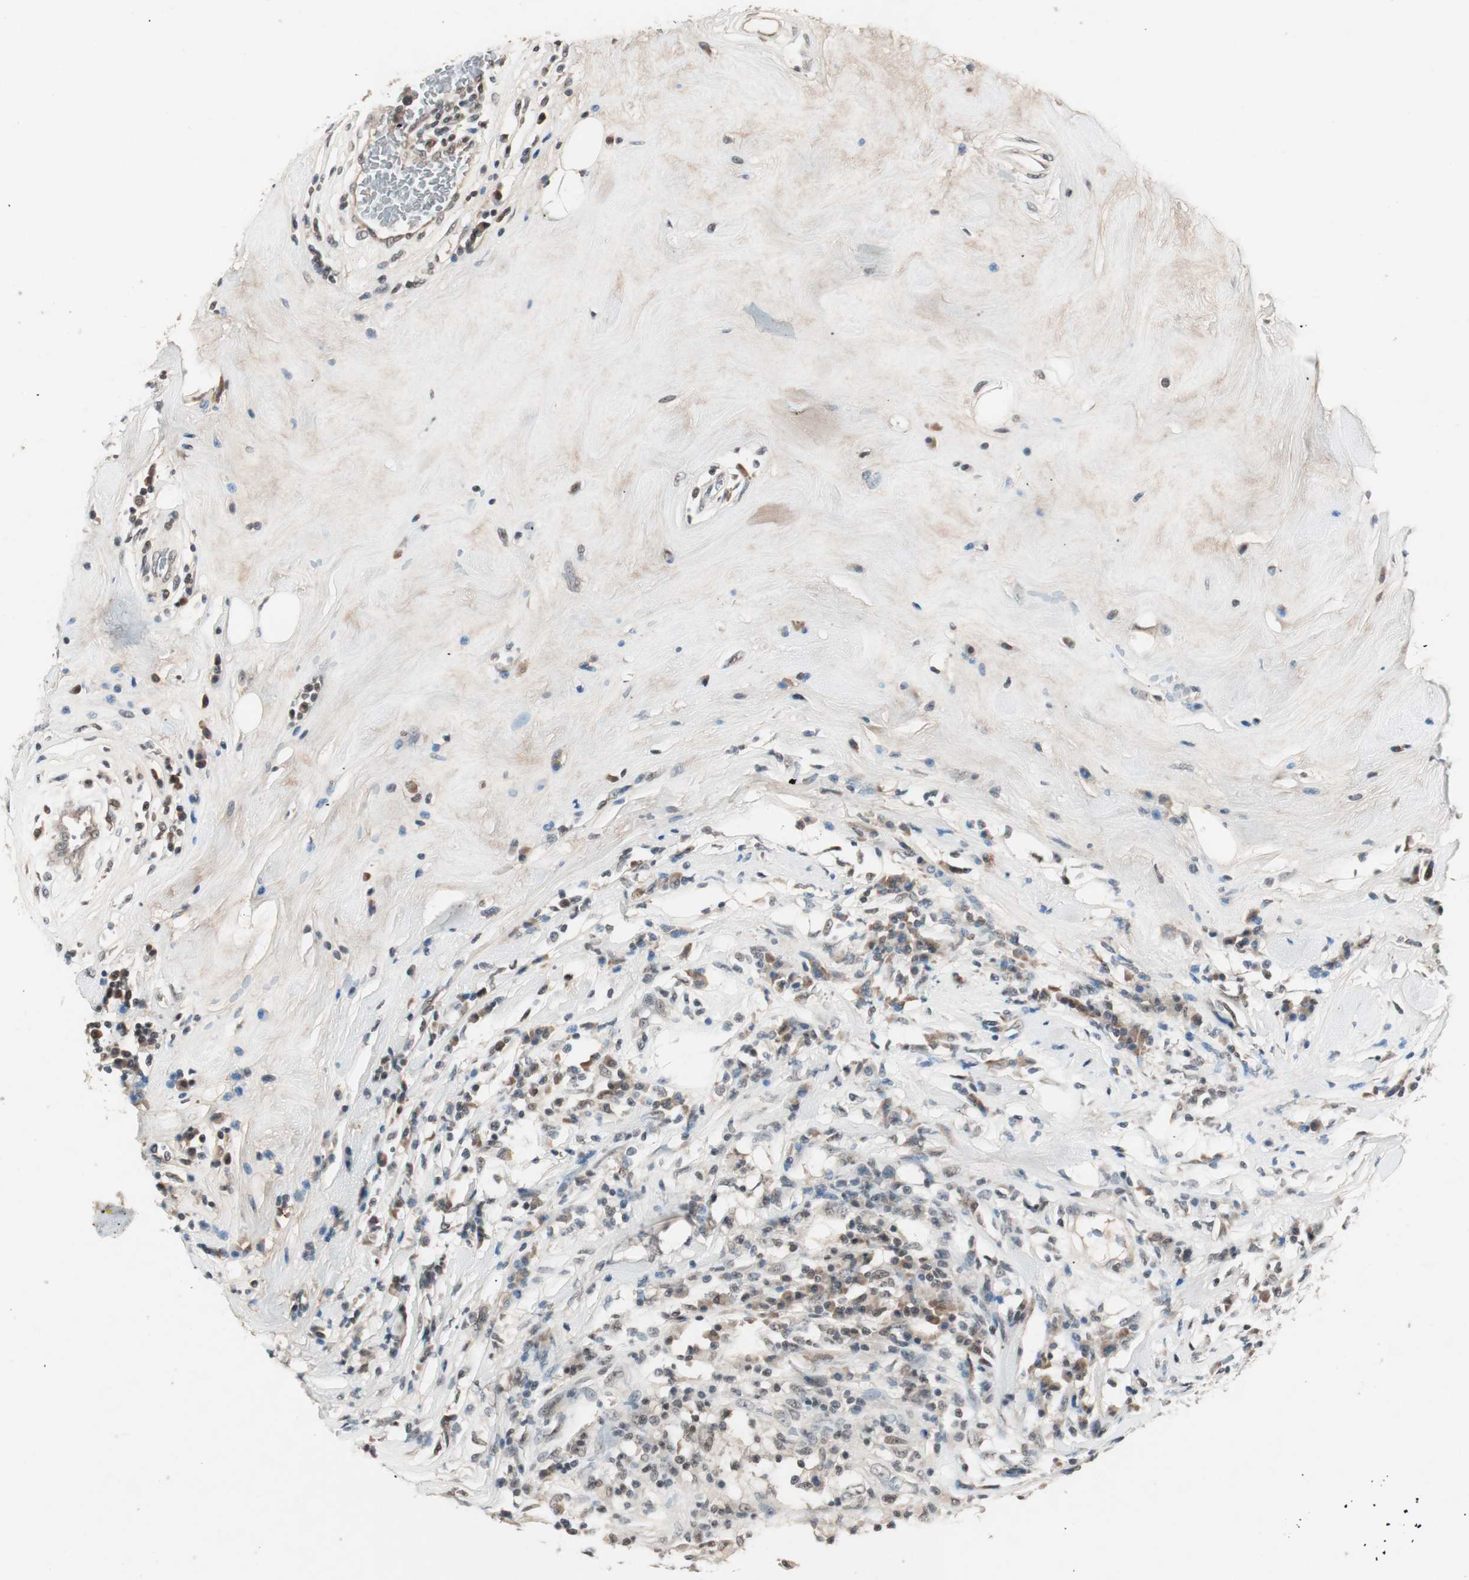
{"staining": {"intensity": "weak", "quantity": "25%-75%", "location": "nuclear"}, "tissue": "breast cancer", "cell_type": "Tumor cells", "image_type": "cancer", "snomed": [{"axis": "morphology", "description": "Duct carcinoma"}, {"axis": "topography", "description": "Breast"}], "caption": "Invasive ductal carcinoma (breast) tissue displays weak nuclear staining in about 25%-75% of tumor cells, visualized by immunohistochemistry. (Stains: DAB (3,3'-diaminobenzidine) in brown, nuclei in blue, Microscopy: brightfield microscopy at high magnification).", "gene": "NFRKB", "patient": {"sex": "female", "age": 27}}